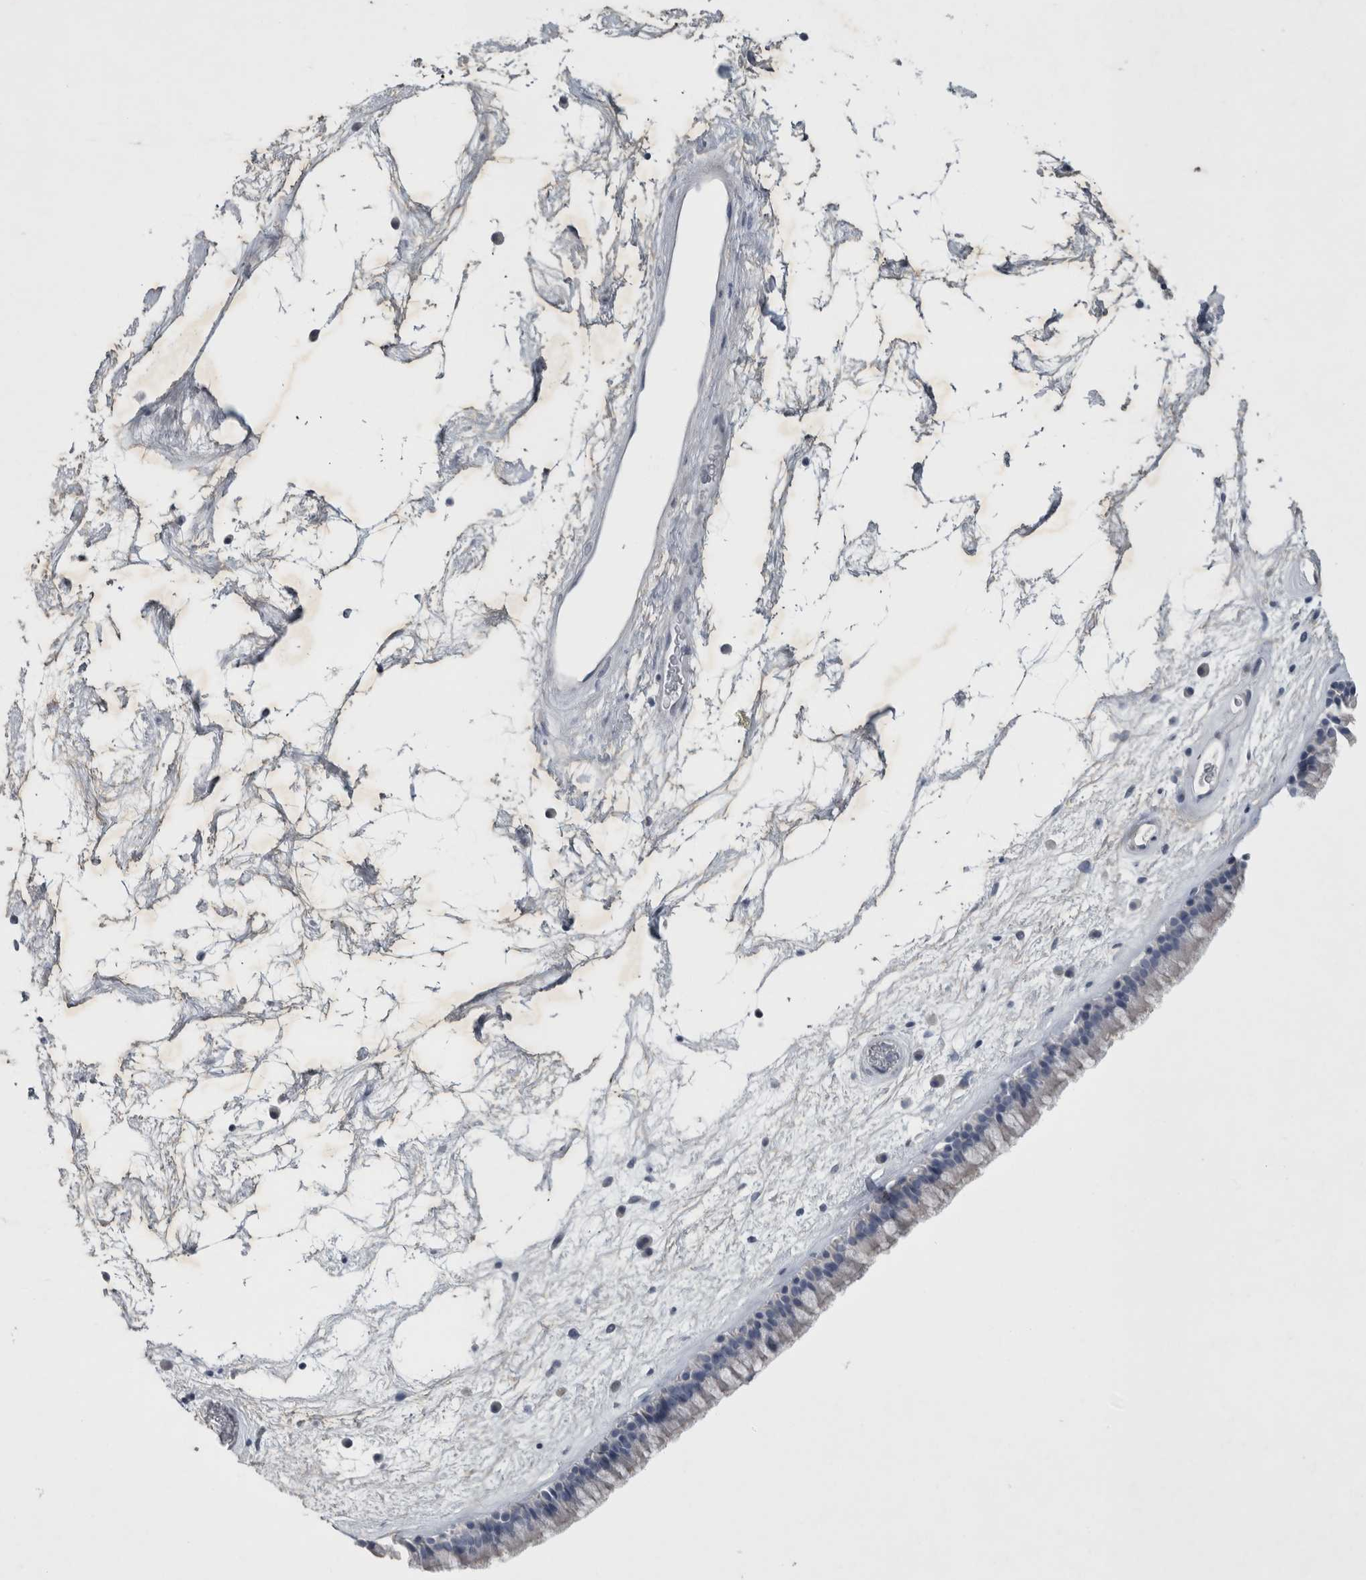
{"staining": {"intensity": "negative", "quantity": "none", "location": "none"}, "tissue": "nasopharynx", "cell_type": "Respiratory epithelial cells", "image_type": "normal", "snomed": [{"axis": "morphology", "description": "Normal tissue, NOS"}, {"axis": "morphology", "description": "Inflammation, NOS"}, {"axis": "topography", "description": "Nasopharynx"}], "caption": "DAB immunohistochemical staining of normal nasopharynx demonstrates no significant expression in respiratory epithelial cells.", "gene": "FXYD7", "patient": {"sex": "male", "age": 48}}